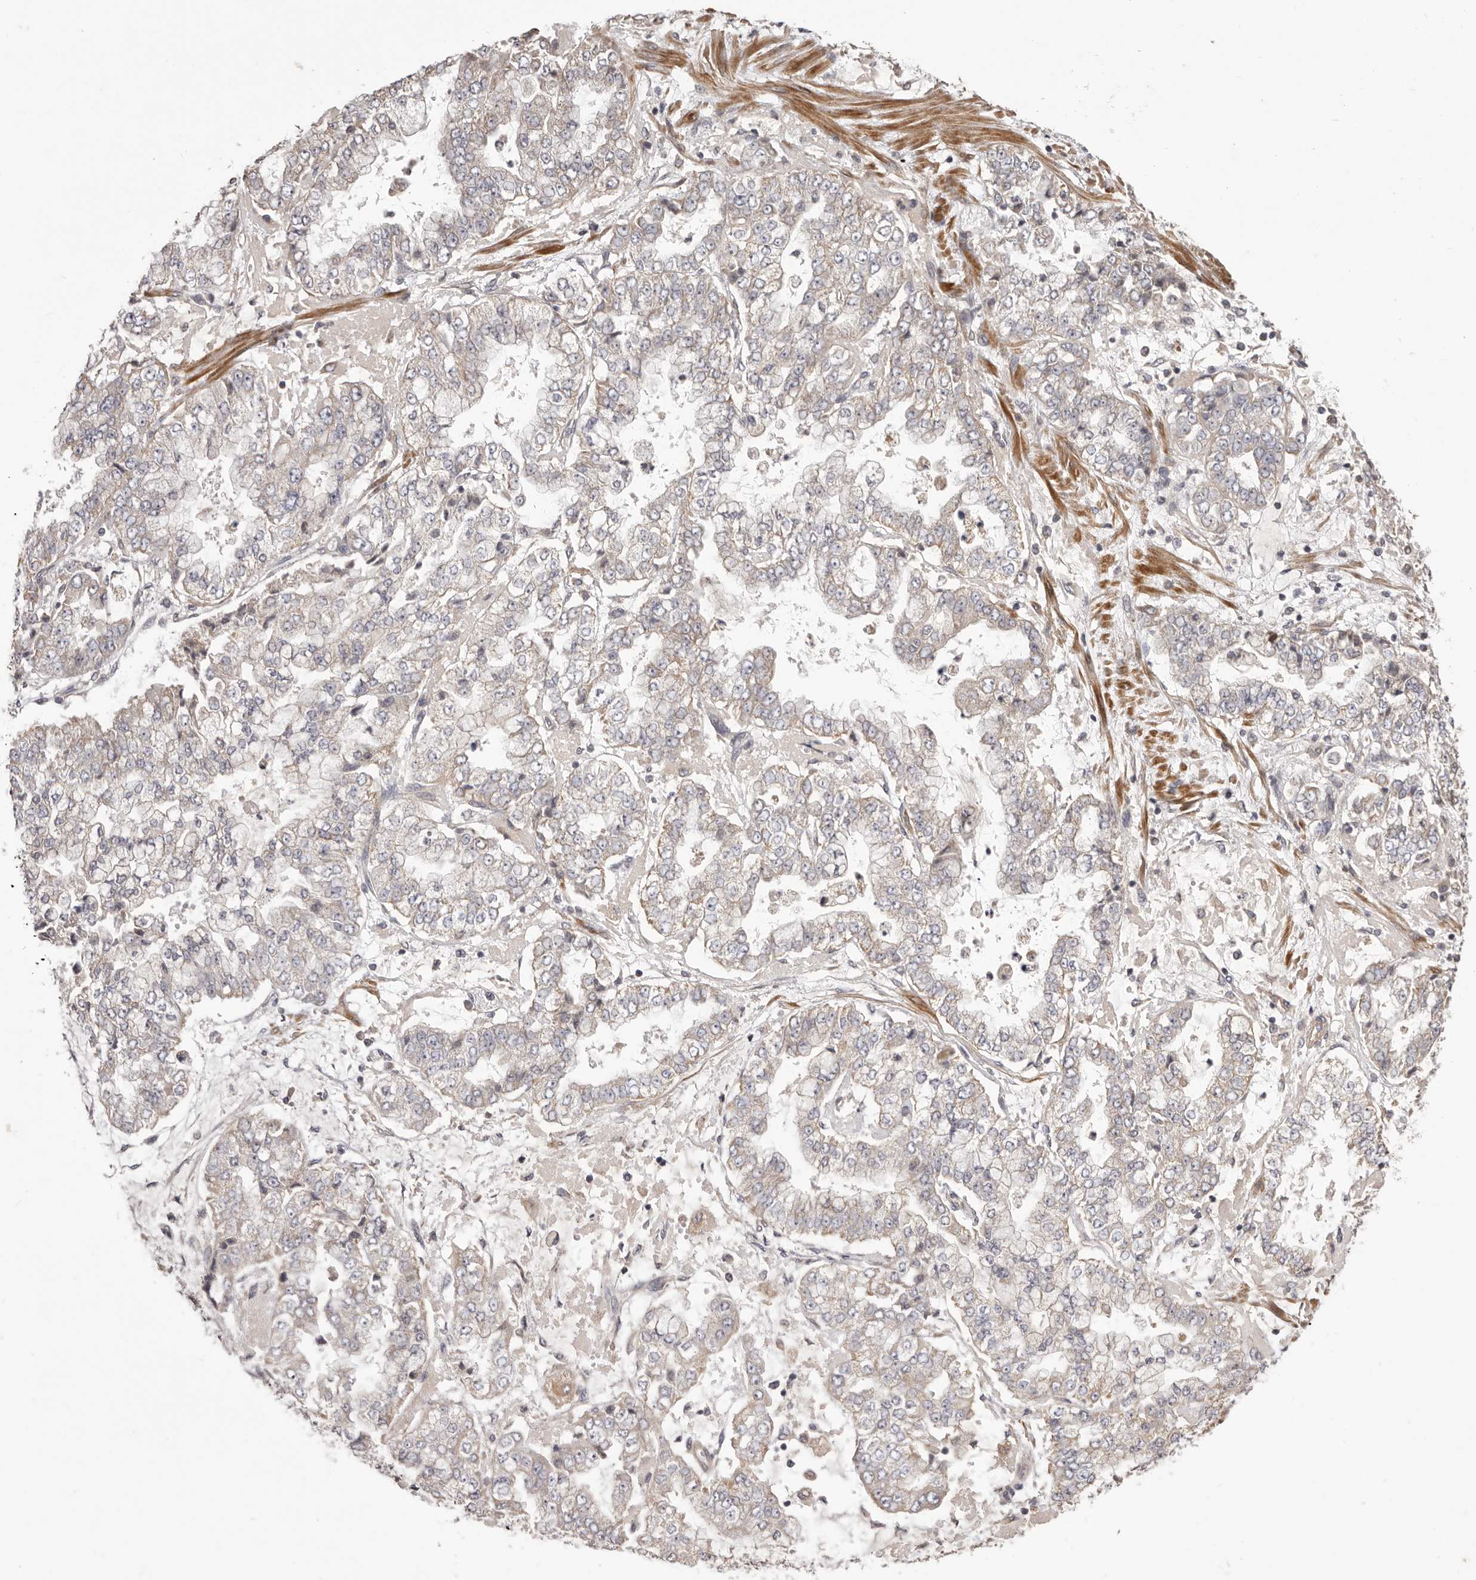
{"staining": {"intensity": "negative", "quantity": "none", "location": "none"}, "tissue": "stomach cancer", "cell_type": "Tumor cells", "image_type": "cancer", "snomed": [{"axis": "morphology", "description": "Adenocarcinoma, NOS"}, {"axis": "topography", "description": "Stomach"}], "caption": "This micrograph is of stomach adenocarcinoma stained with immunohistochemistry to label a protein in brown with the nuclei are counter-stained blue. There is no positivity in tumor cells. Brightfield microscopy of IHC stained with DAB (3,3'-diaminobenzidine) (brown) and hematoxylin (blue), captured at high magnification.", "gene": "HRH1", "patient": {"sex": "male", "age": 76}}